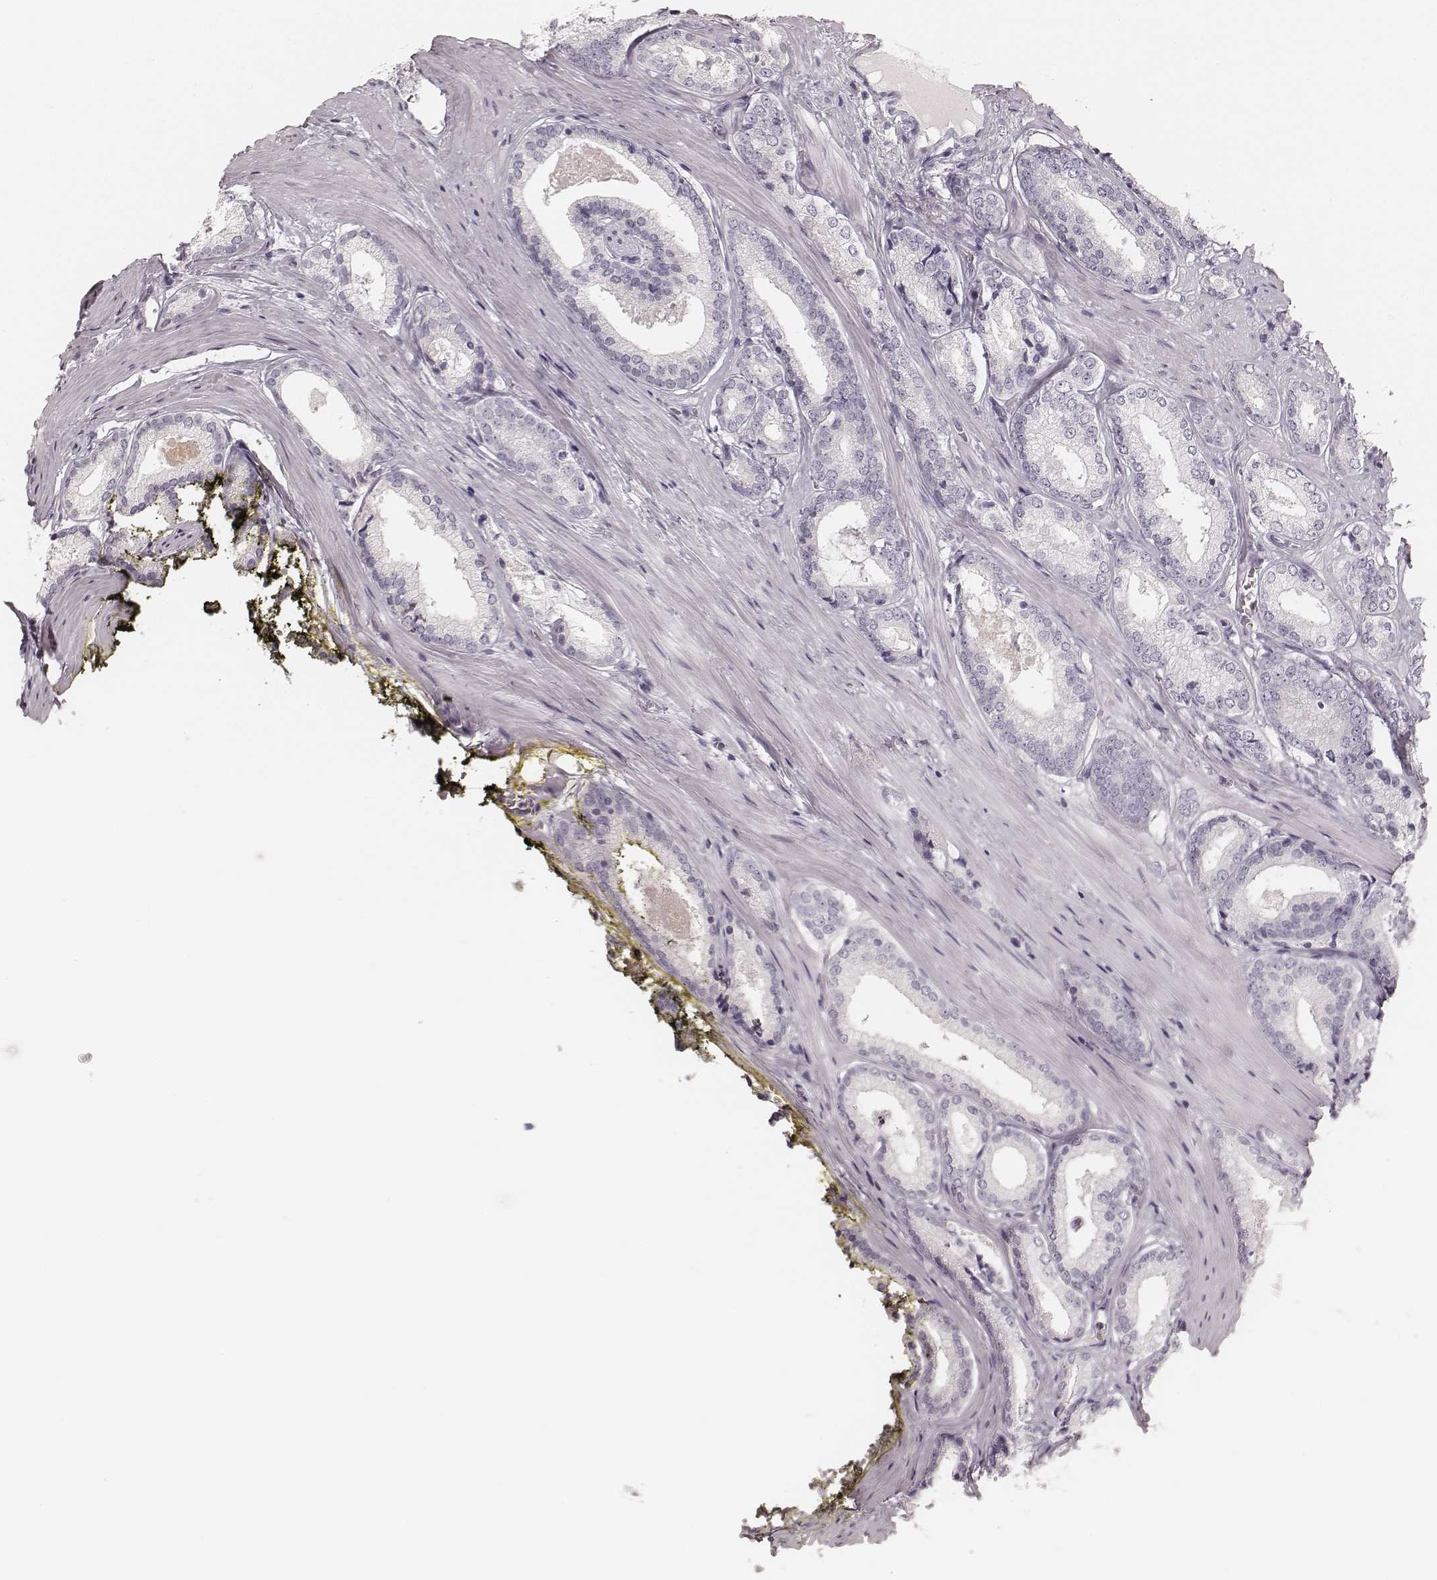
{"staining": {"intensity": "negative", "quantity": "none", "location": "none"}, "tissue": "prostate cancer", "cell_type": "Tumor cells", "image_type": "cancer", "snomed": [{"axis": "morphology", "description": "Adenocarcinoma, Low grade"}, {"axis": "topography", "description": "Prostate"}], "caption": "Tumor cells are negative for brown protein staining in low-grade adenocarcinoma (prostate). The staining was performed using DAB to visualize the protein expression in brown, while the nuclei were stained in blue with hematoxylin (Magnification: 20x).", "gene": "KRT26", "patient": {"sex": "male", "age": 56}}